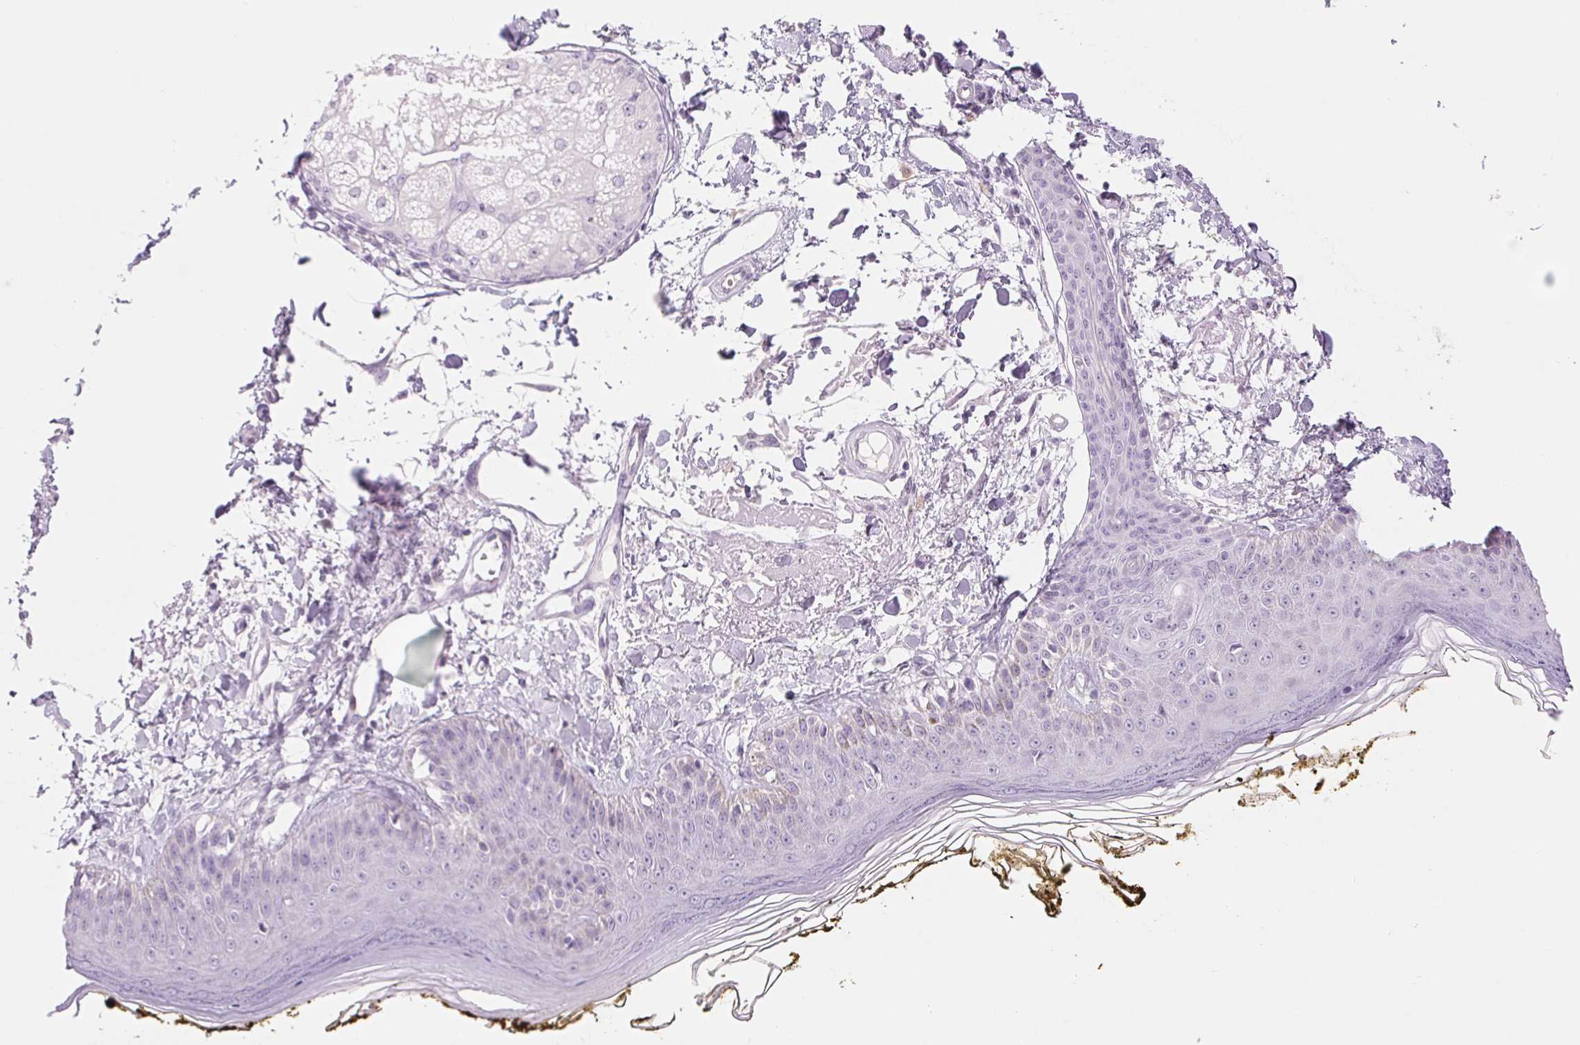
{"staining": {"intensity": "negative", "quantity": "none", "location": "none"}, "tissue": "skin", "cell_type": "Fibroblasts", "image_type": "normal", "snomed": [{"axis": "morphology", "description": "Normal tissue, NOS"}, {"axis": "topography", "description": "Skin"}], "caption": "Fibroblasts show no significant positivity in normal skin.", "gene": "ASGR2", "patient": {"sex": "male", "age": 76}}